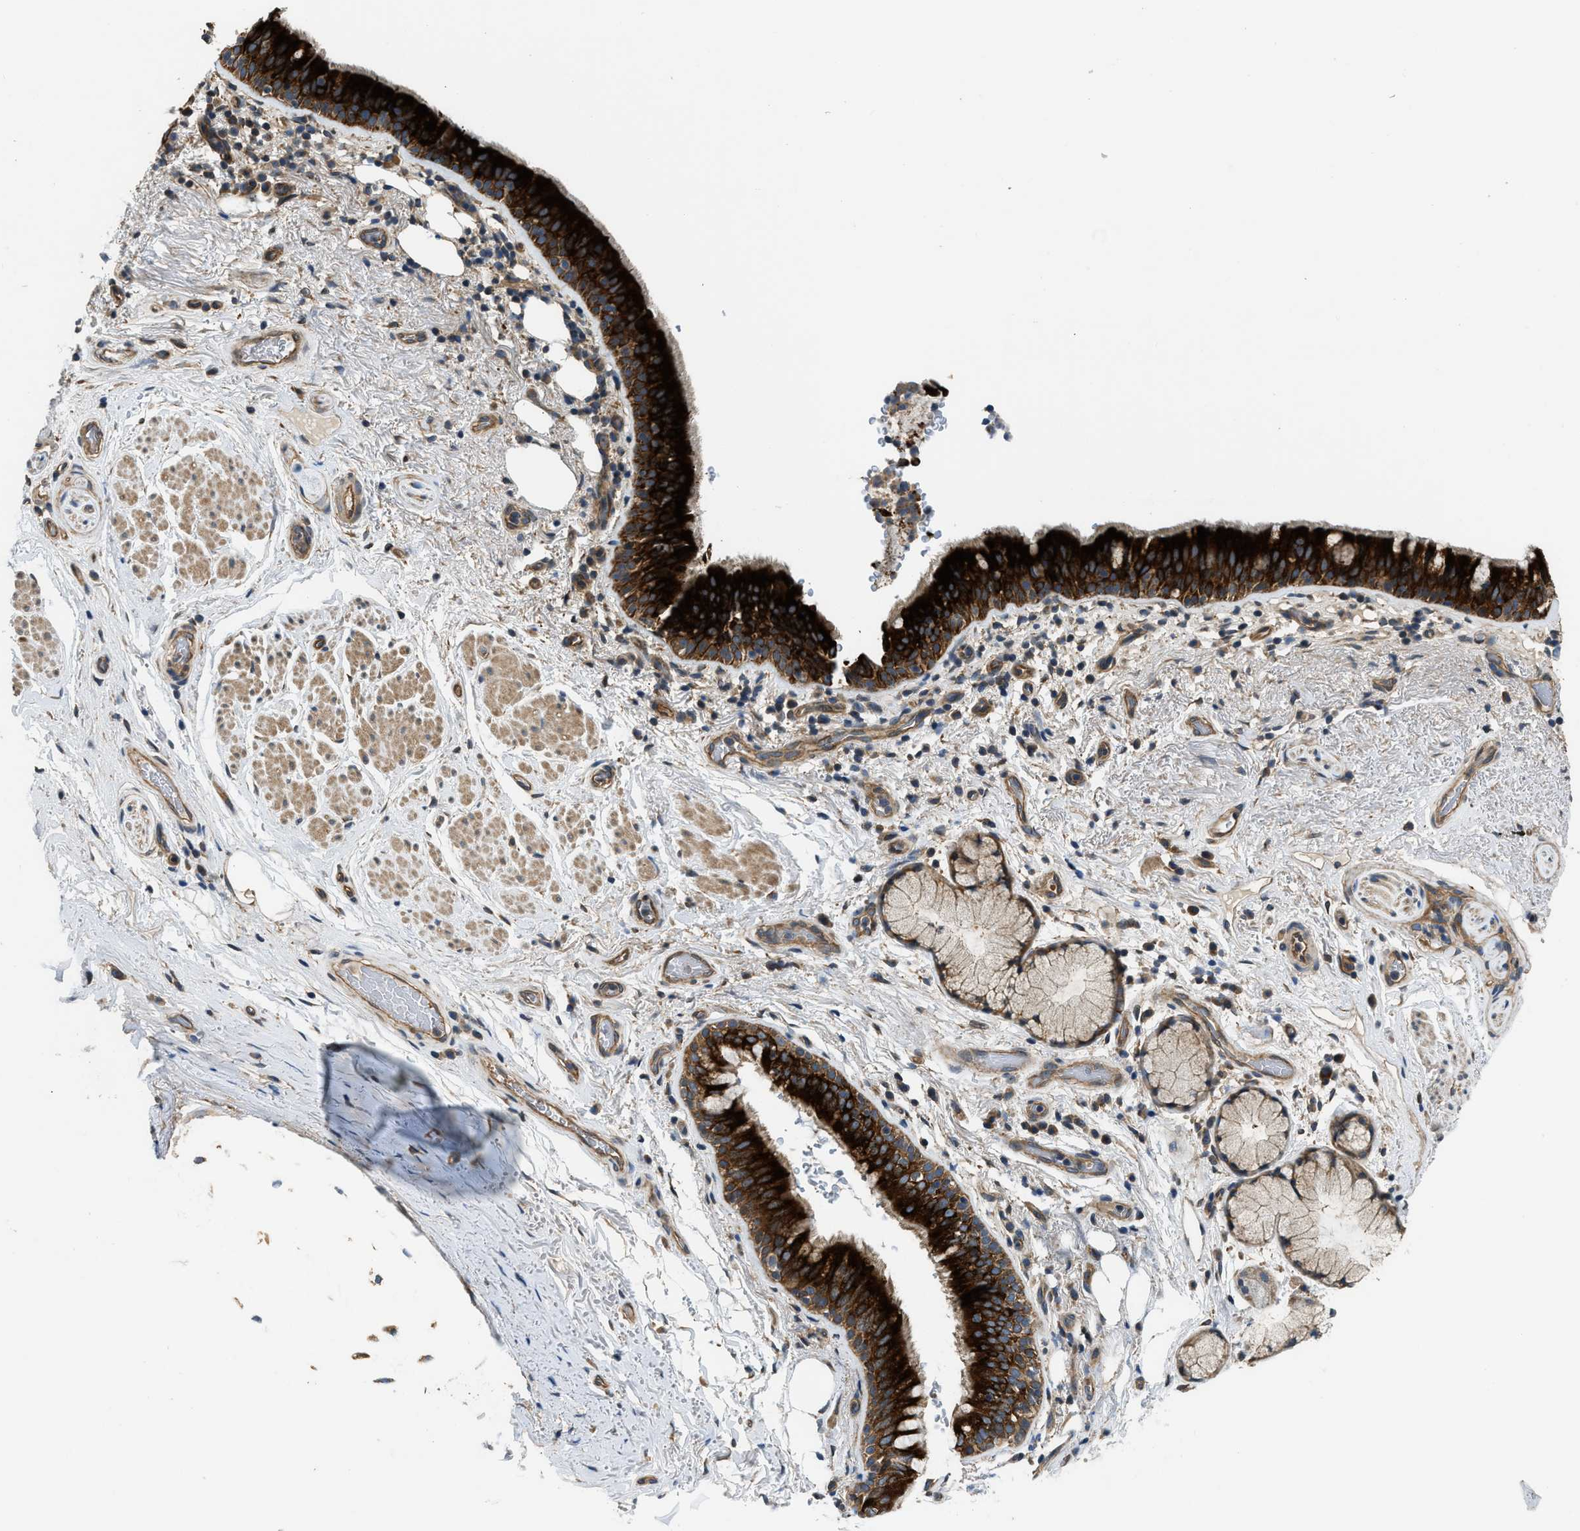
{"staining": {"intensity": "strong", "quantity": ">75%", "location": "cytoplasmic/membranous"}, "tissue": "bronchus", "cell_type": "Respiratory epithelial cells", "image_type": "normal", "snomed": [{"axis": "morphology", "description": "Normal tissue, NOS"}, {"axis": "morphology", "description": "Inflammation, NOS"}, {"axis": "topography", "description": "Cartilage tissue"}, {"axis": "topography", "description": "Bronchus"}], "caption": "Immunohistochemical staining of normal bronchus shows high levels of strong cytoplasmic/membranous staining in about >75% of respiratory epithelial cells.", "gene": "IL3RA", "patient": {"sex": "male", "age": 77}}